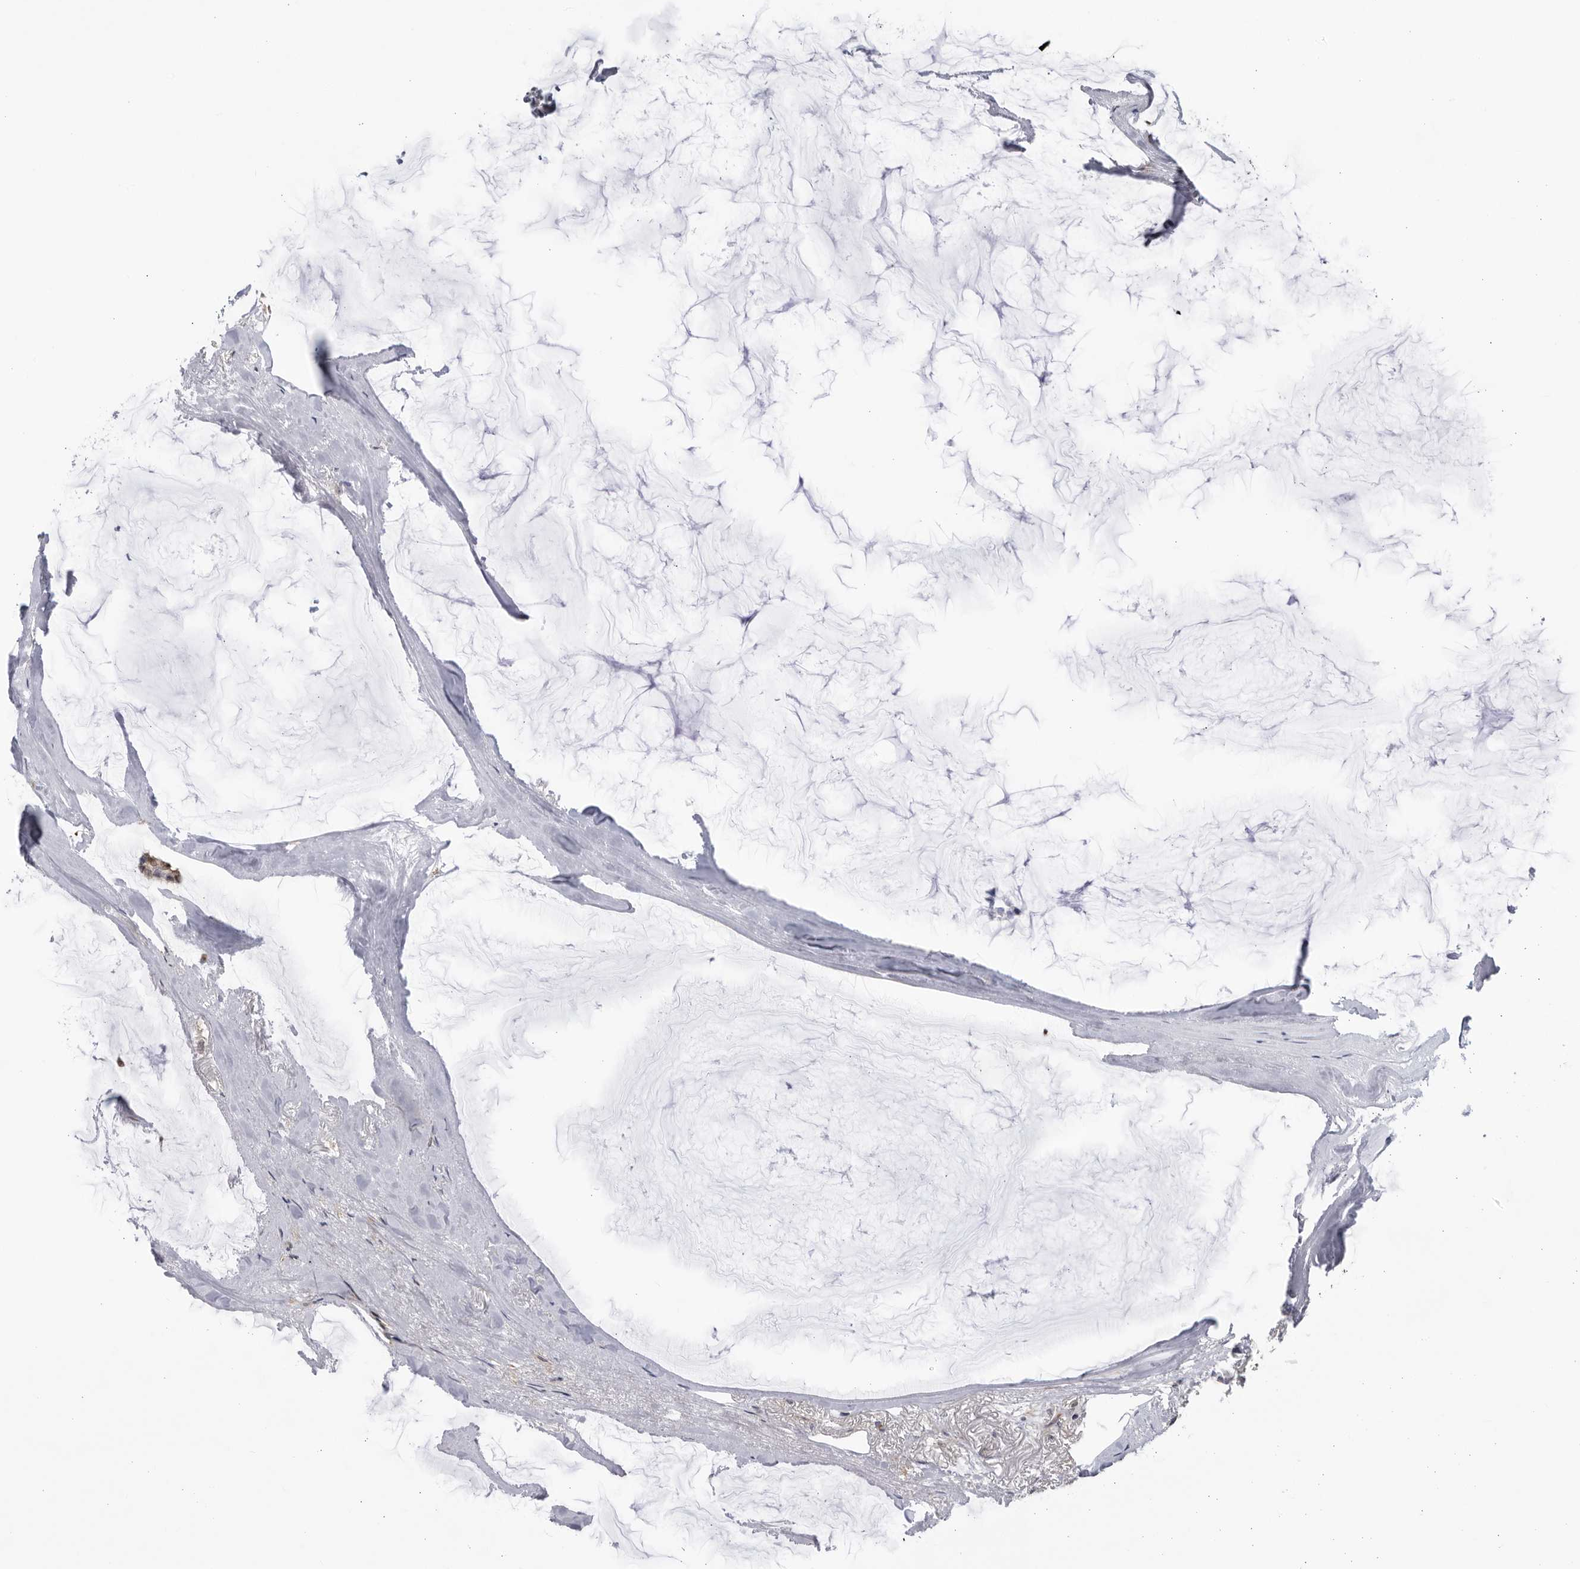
{"staining": {"intensity": "negative", "quantity": "none", "location": "none"}, "tissue": "breast cancer", "cell_type": "Tumor cells", "image_type": "cancer", "snomed": [{"axis": "morphology", "description": "Duct carcinoma"}, {"axis": "topography", "description": "Breast"}], "caption": "High power microscopy image of an immunohistochemistry (IHC) image of breast cancer (infiltrating ductal carcinoma), revealing no significant positivity in tumor cells.", "gene": "BMP2K", "patient": {"sex": "female", "age": 93}}